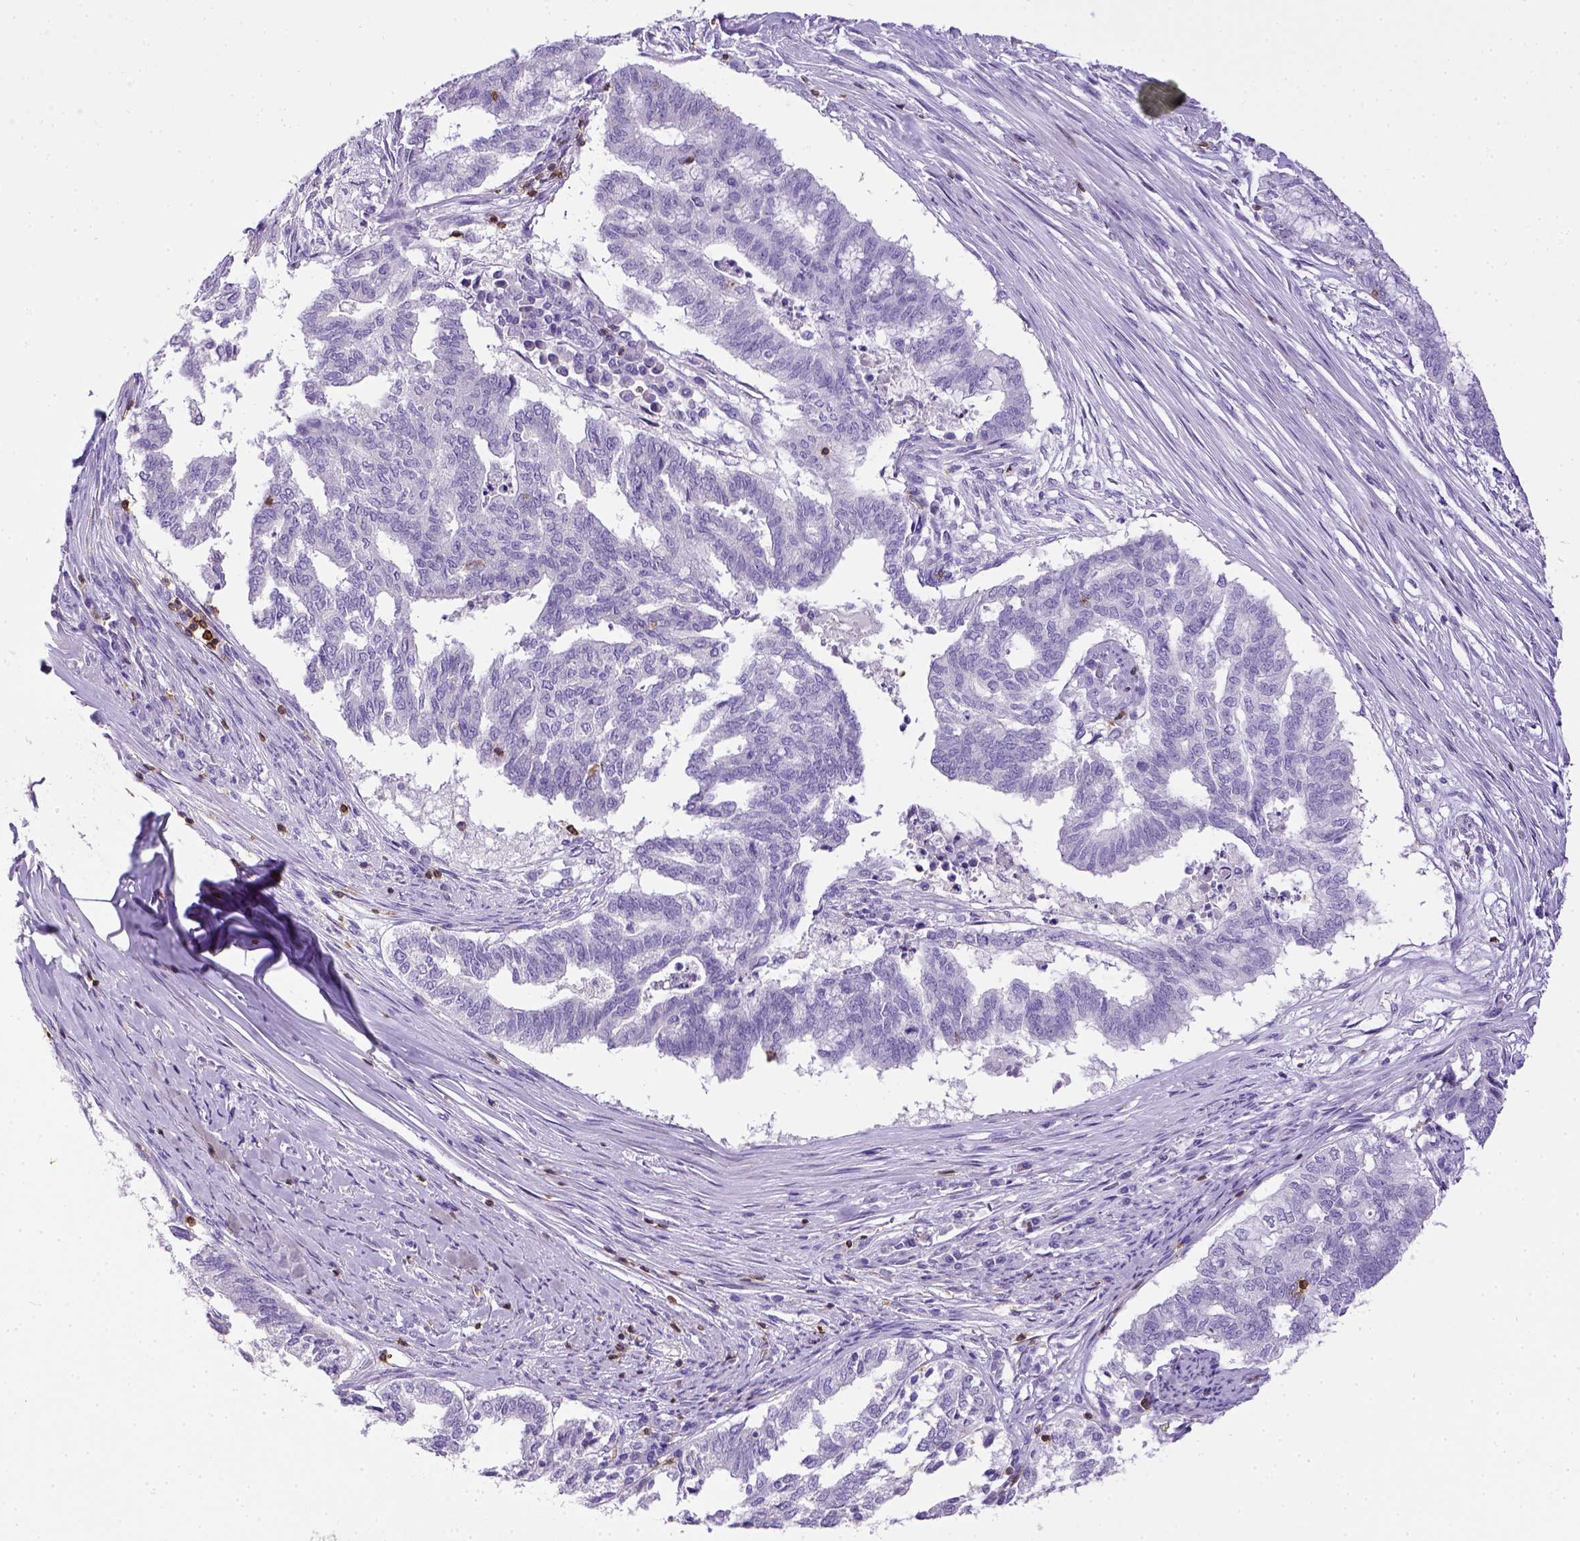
{"staining": {"intensity": "negative", "quantity": "none", "location": "none"}, "tissue": "endometrial cancer", "cell_type": "Tumor cells", "image_type": "cancer", "snomed": [{"axis": "morphology", "description": "Adenocarcinoma, NOS"}, {"axis": "topography", "description": "Endometrium"}], "caption": "This is an immunohistochemistry histopathology image of human endometrial adenocarcinoma. There is no positivity in tumor cells.", "gene": "CD3E", "patient": {"sex": "female", "age": 79}}